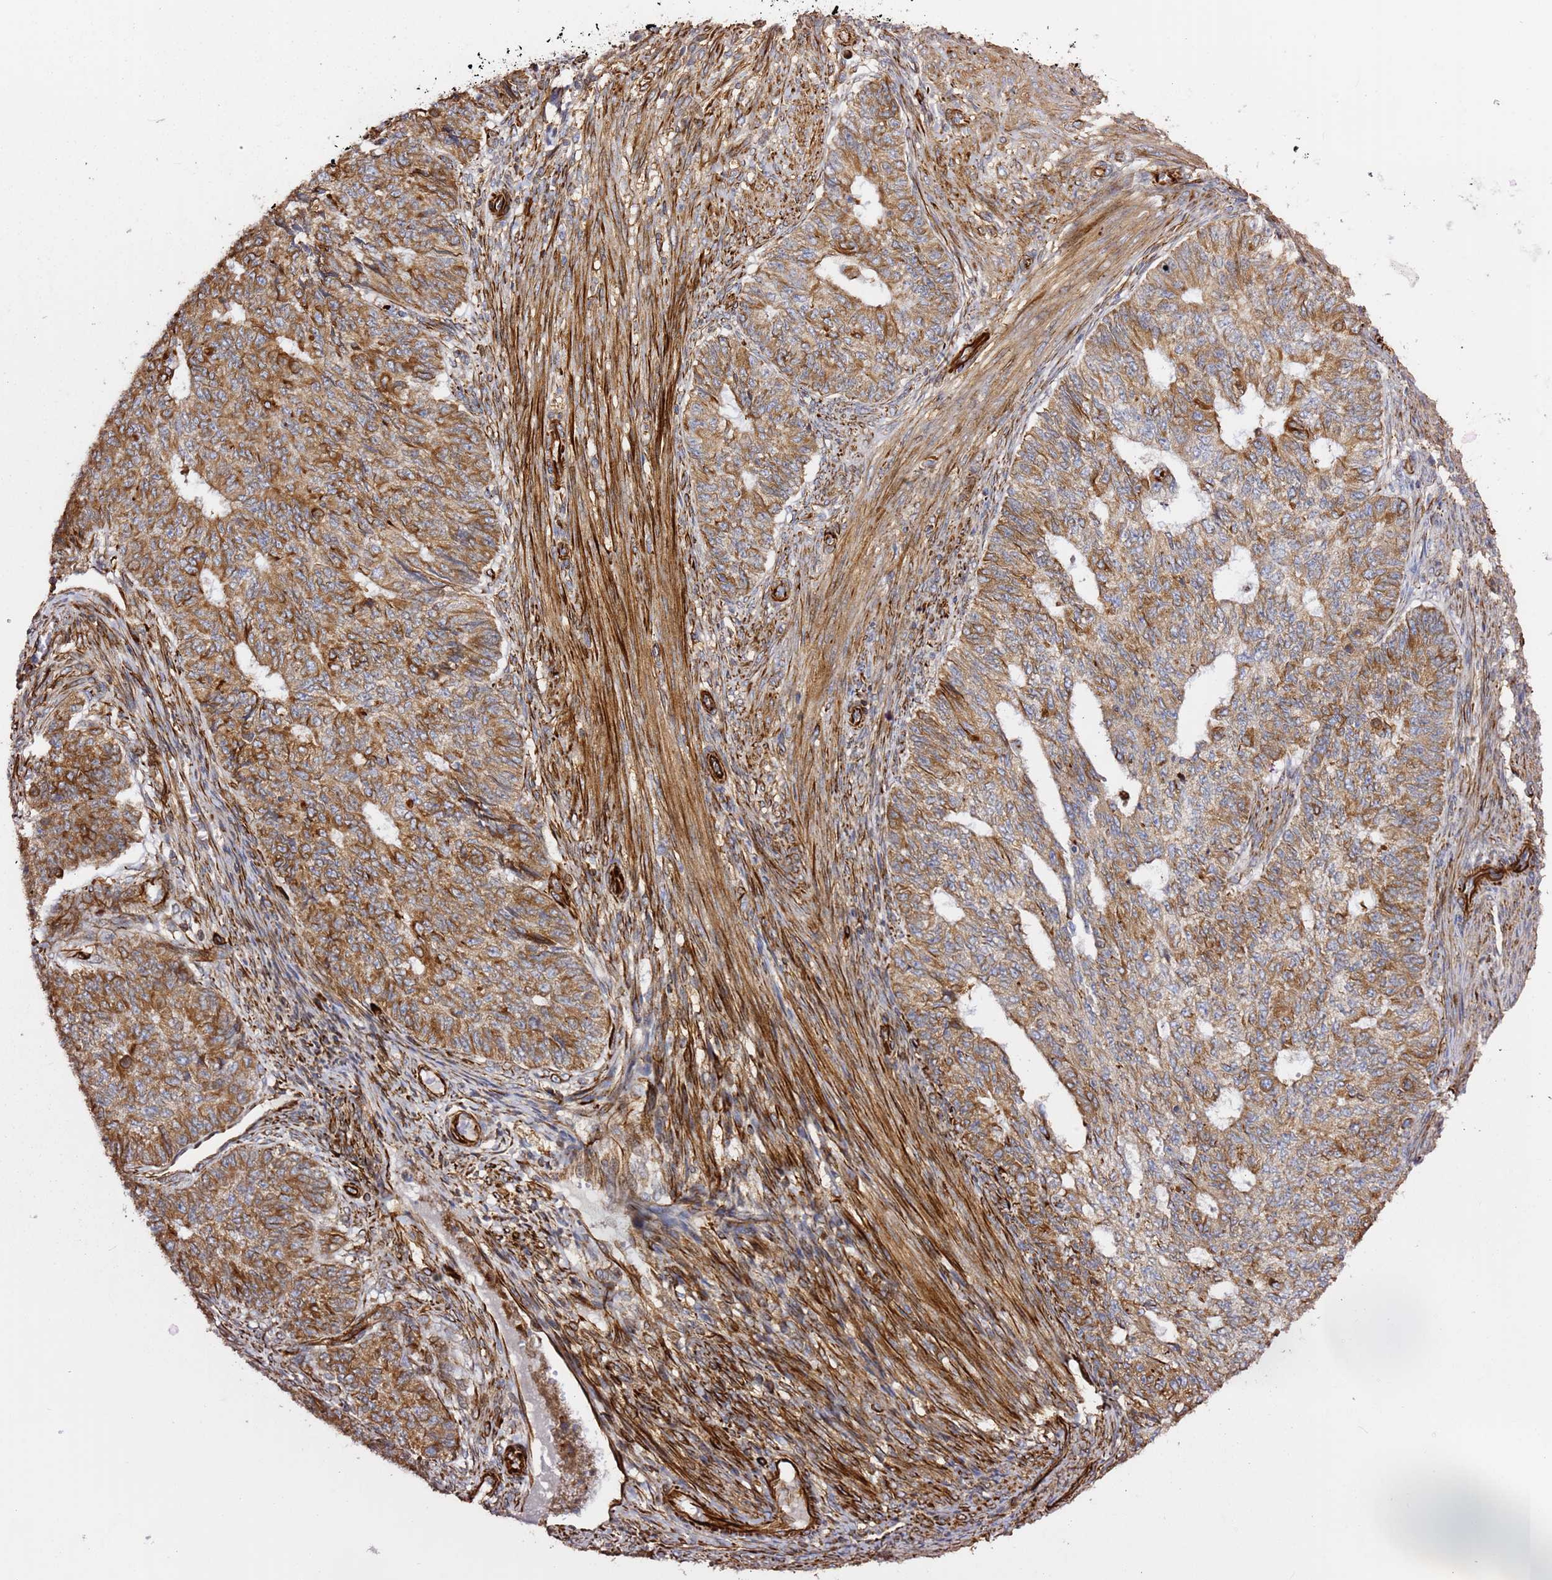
{"staining": {"intensity": "moderate", "quantity": ">75%", "location": "cytoplasmic/membranous"}, "tissue": "endometrial cancer", "cell_type": "Tumor cells", "image_type": "cancer", "snomed": [{"axis": "morphology", "description": "Adenocarcinoma, NOS"}, {"axis": "topography", "description": "Endometrium"}], "caption": "The image displays staining of endometrial cancer, revealing moderate cytoplasmic/membranous protein expression (brown color) within tumor cells. The staining was performed using DAB to visualize the protein expression in brown, while the nuclei were stained in blue with hematoxylin (Magnification: 20x).", "gene": "MRGPRE", "patient": {"sex": "female", "age": 32}}